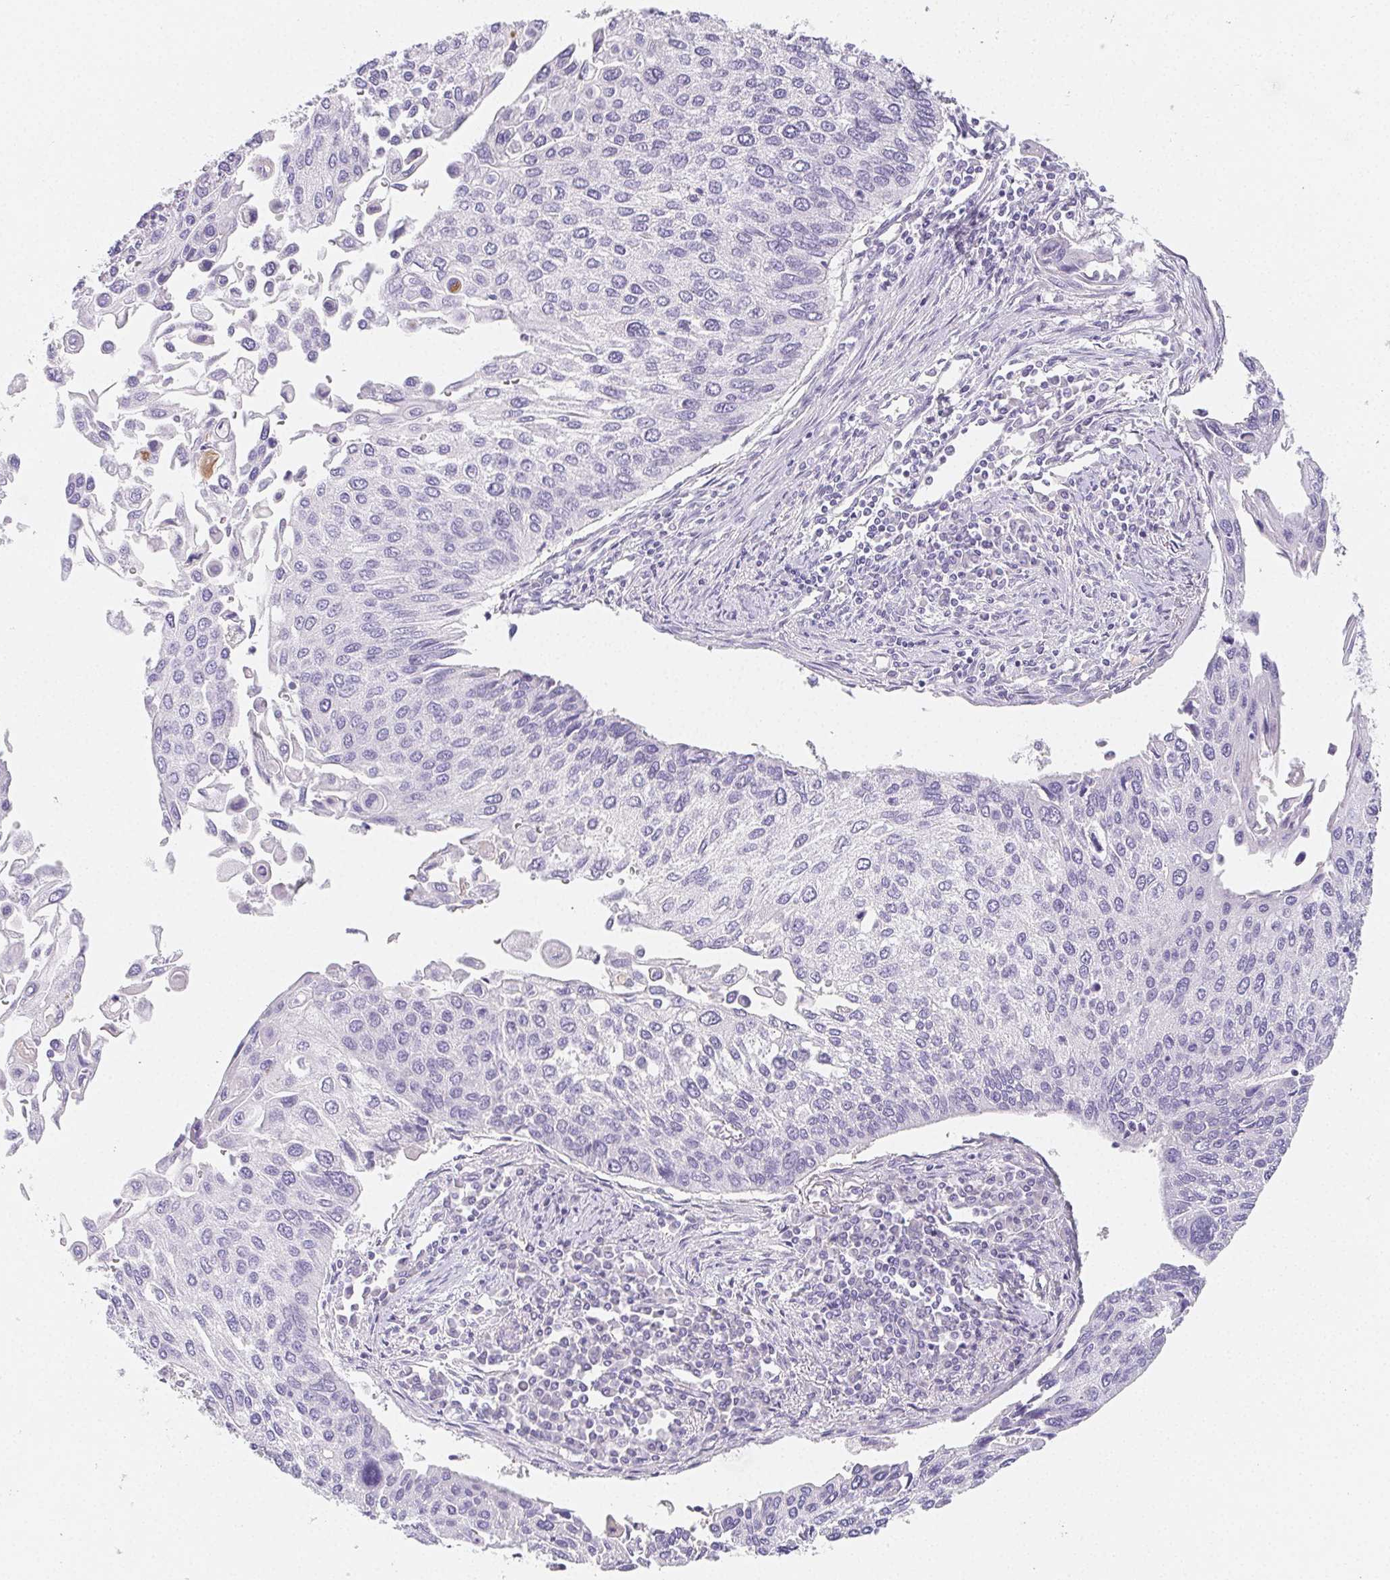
{"staining": {"intensity": "negative", "quantity": "none", "location": "none"}, "tissue": "lung cancer", "cell_type": "Tumor cells", "image_type": "cancer", "snomed": [{"axis": "morphology", "description": "Squamous cell carcinoma, NOS"}, {"axis": "morphology", "description": "Squamous cell carcinoma, metastatic, NOS"}, {"axis": "topography", "description": "Lung"}], "caption": "A high-resolution micrograph shows immunohistochemistry staining of metastatic squamous cell carcinoma (lung), which reveals no significant expression in tumor cells. Brightfield microscopy of immunohistochemistry stained with DAB (brown) and hematoxylin (blue), captured at high magnification.", "gene": "ZBBX", "patient": {"sex": "male", "age": 63}}